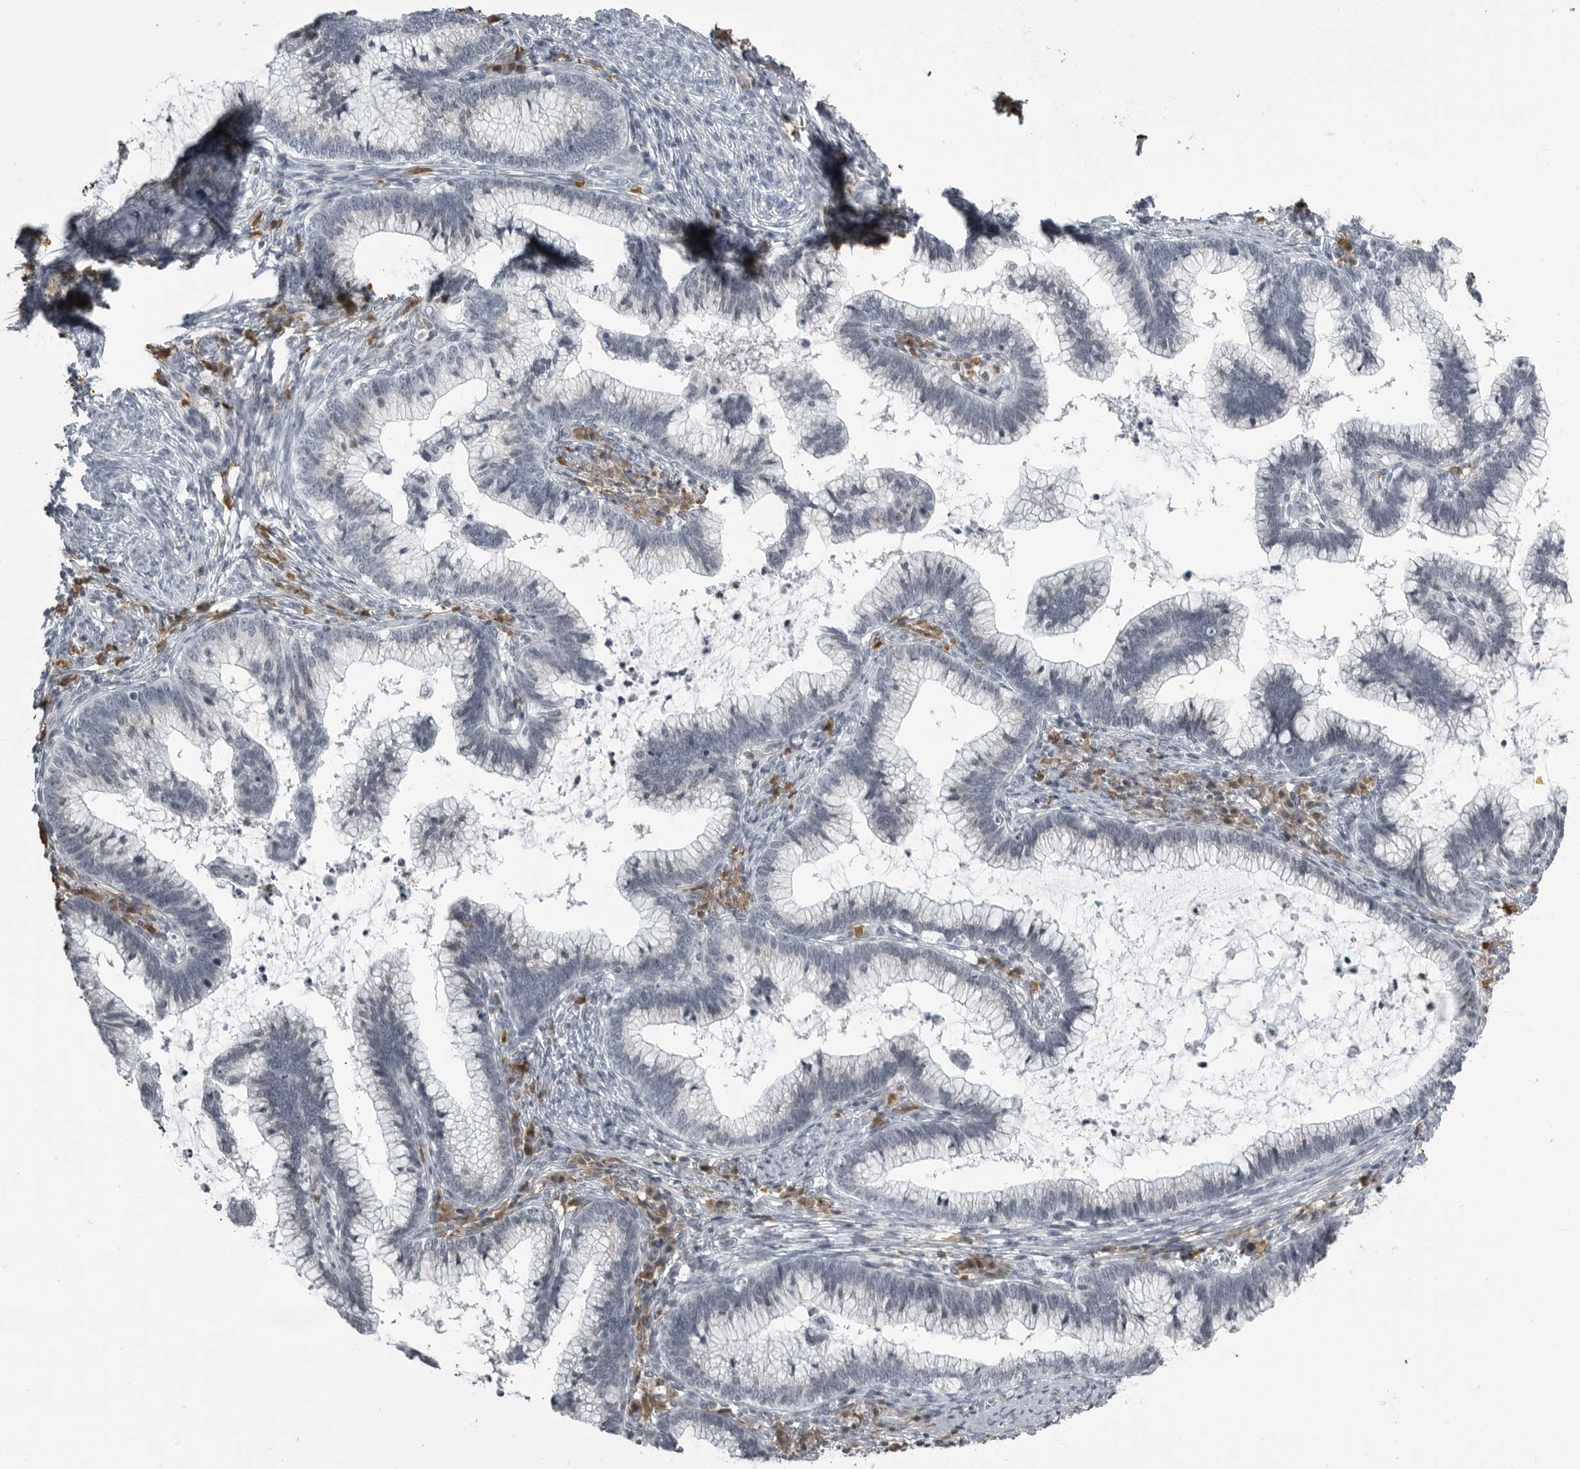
{"staining": {"intensity": "negative", "quantity": "none", "location": "none"}, "tissue": "cervical cancer", "cell_type": "Tumor cells", "image_type": "cancer", "snomed": [{"axis": "morphology", "description": "Adenocarcinoma, NOS"}, {"axis": "topography", "description": "Cervix"}], "caption": "There is no significant staining in tumor cells of cervical cancer.", "gene": "RTCA", "patient": {"sex": "female", "age": 36}}